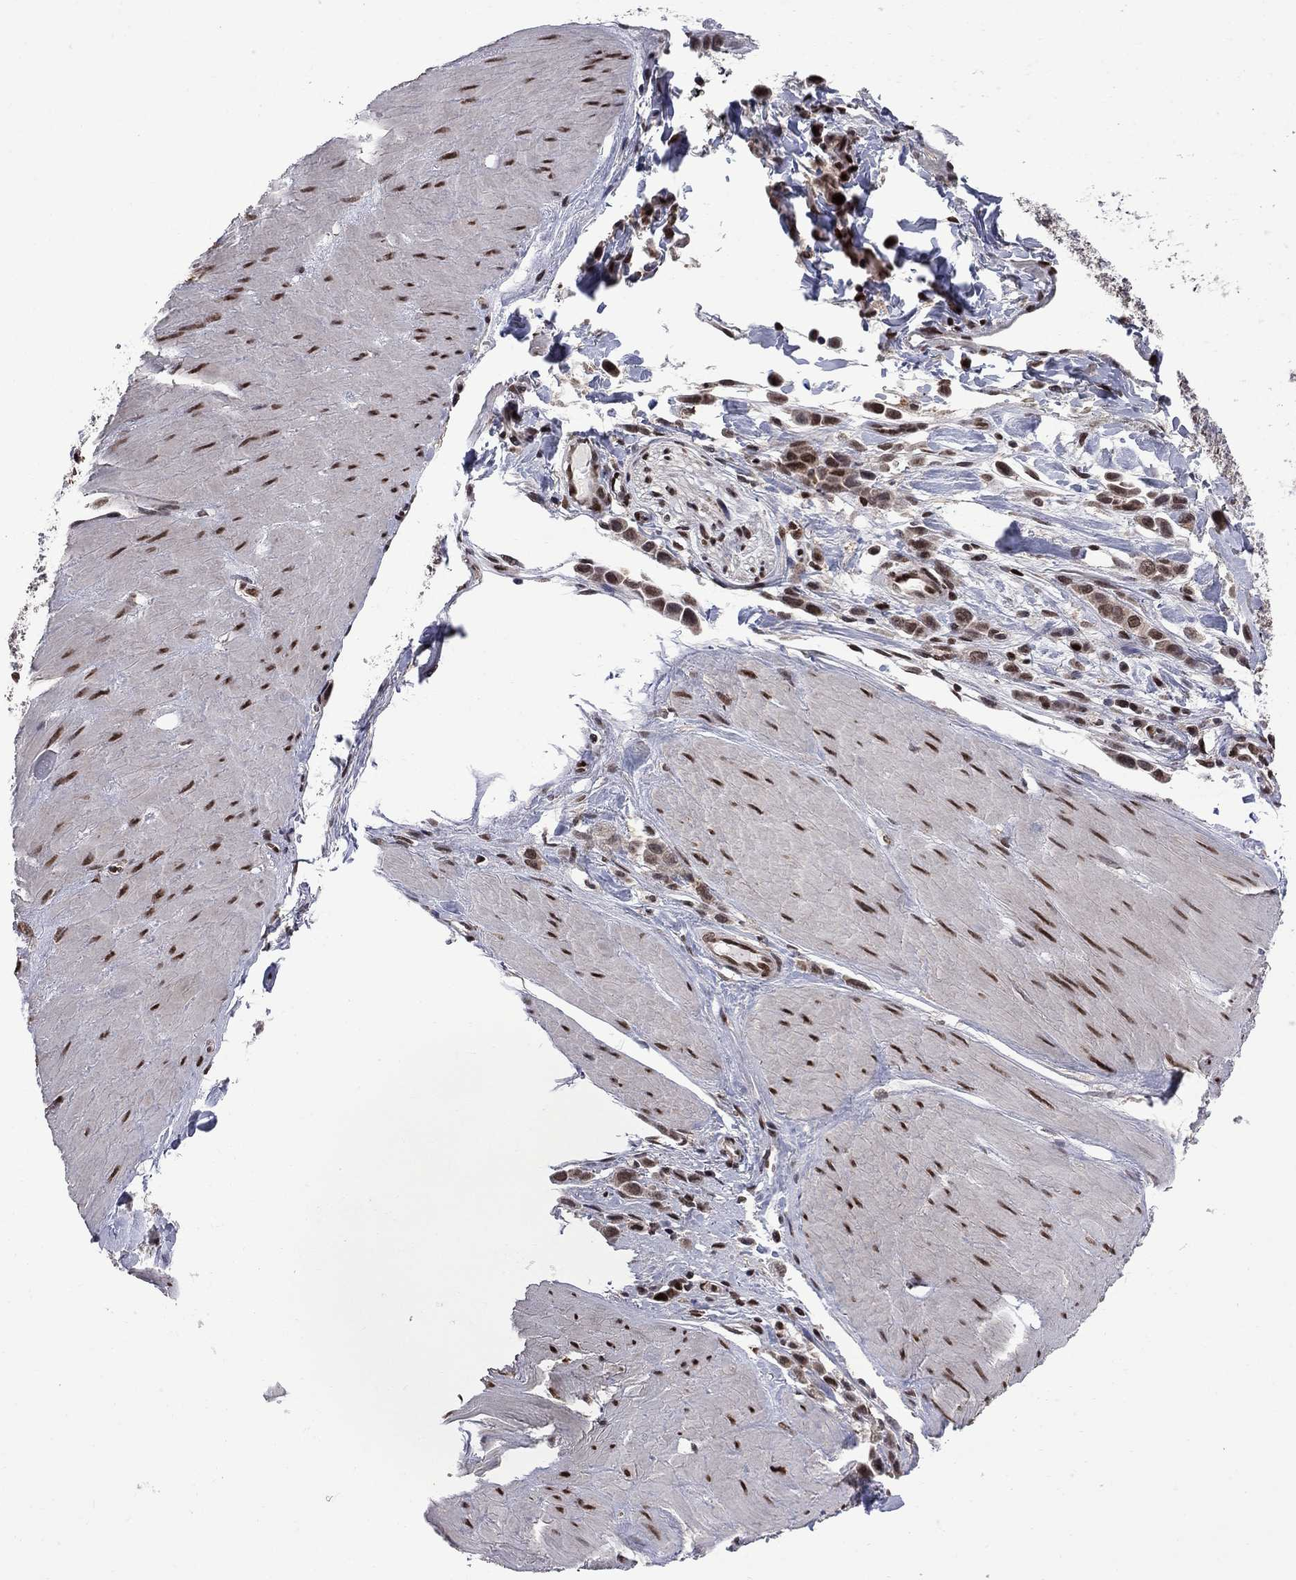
{"staining": {"intensity": "strong", "quantity": ">75%", "location": "nuclear"}, "tissue": "stomach cancer", "cell_type": "Tumor cells", "image_type": "cancer", "snomed": [{"axis": "morphology", "description": "Adenocarcinoma, NOS"}, {"axis": "topography", "description": "Stomach"}], "caption": "Adenocarcinoma (stomach) stained for a protein (brown) demonstrates strong nuclear positive staining in approximately >75% of tumor cells.", "gene": "MED25", "patient": {"sex": "male", "age": 47}}